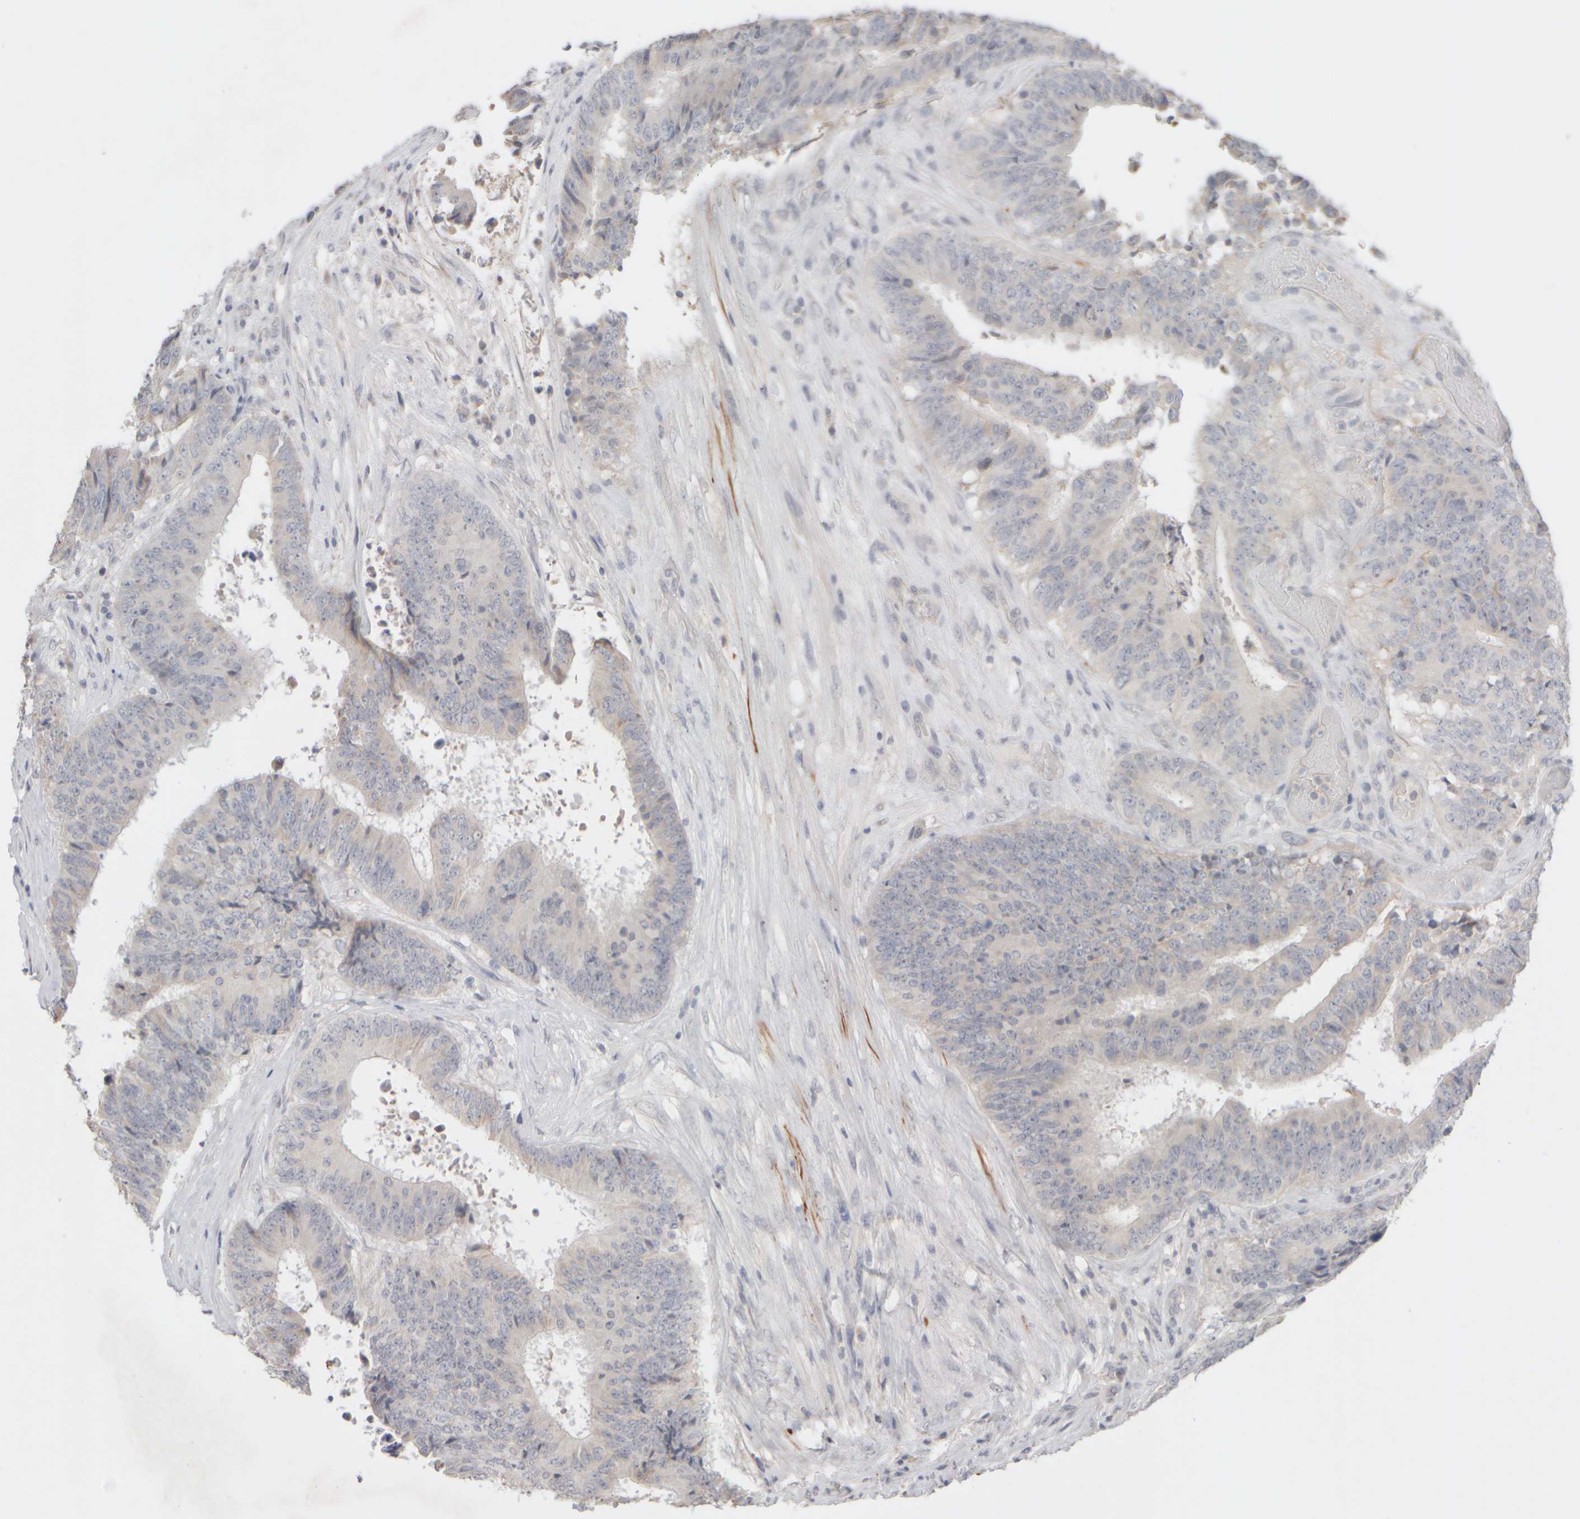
{"staining": {"intensity": "weak", "quantity": "<25%", "location": "cytoplasmic/membranous"}, "tissue": "colorectal cancer", "cell_type": "Tumor cells", "image_type": "cancer", "snomed": [{"axis": "morphology", "description": "Adenocarcinoma, NOS"}, {"axis": "topography", "description": "Rectum"}], "caption": "DAB immunohistochemical staining of colorectal cancer displays no significant positivity in tumor cells. (DAB (3,3'-diaminobenzidine) IHC, high magnification).", "gene": "ZNF112", "patient": {"sex": "male", "age": 72}}